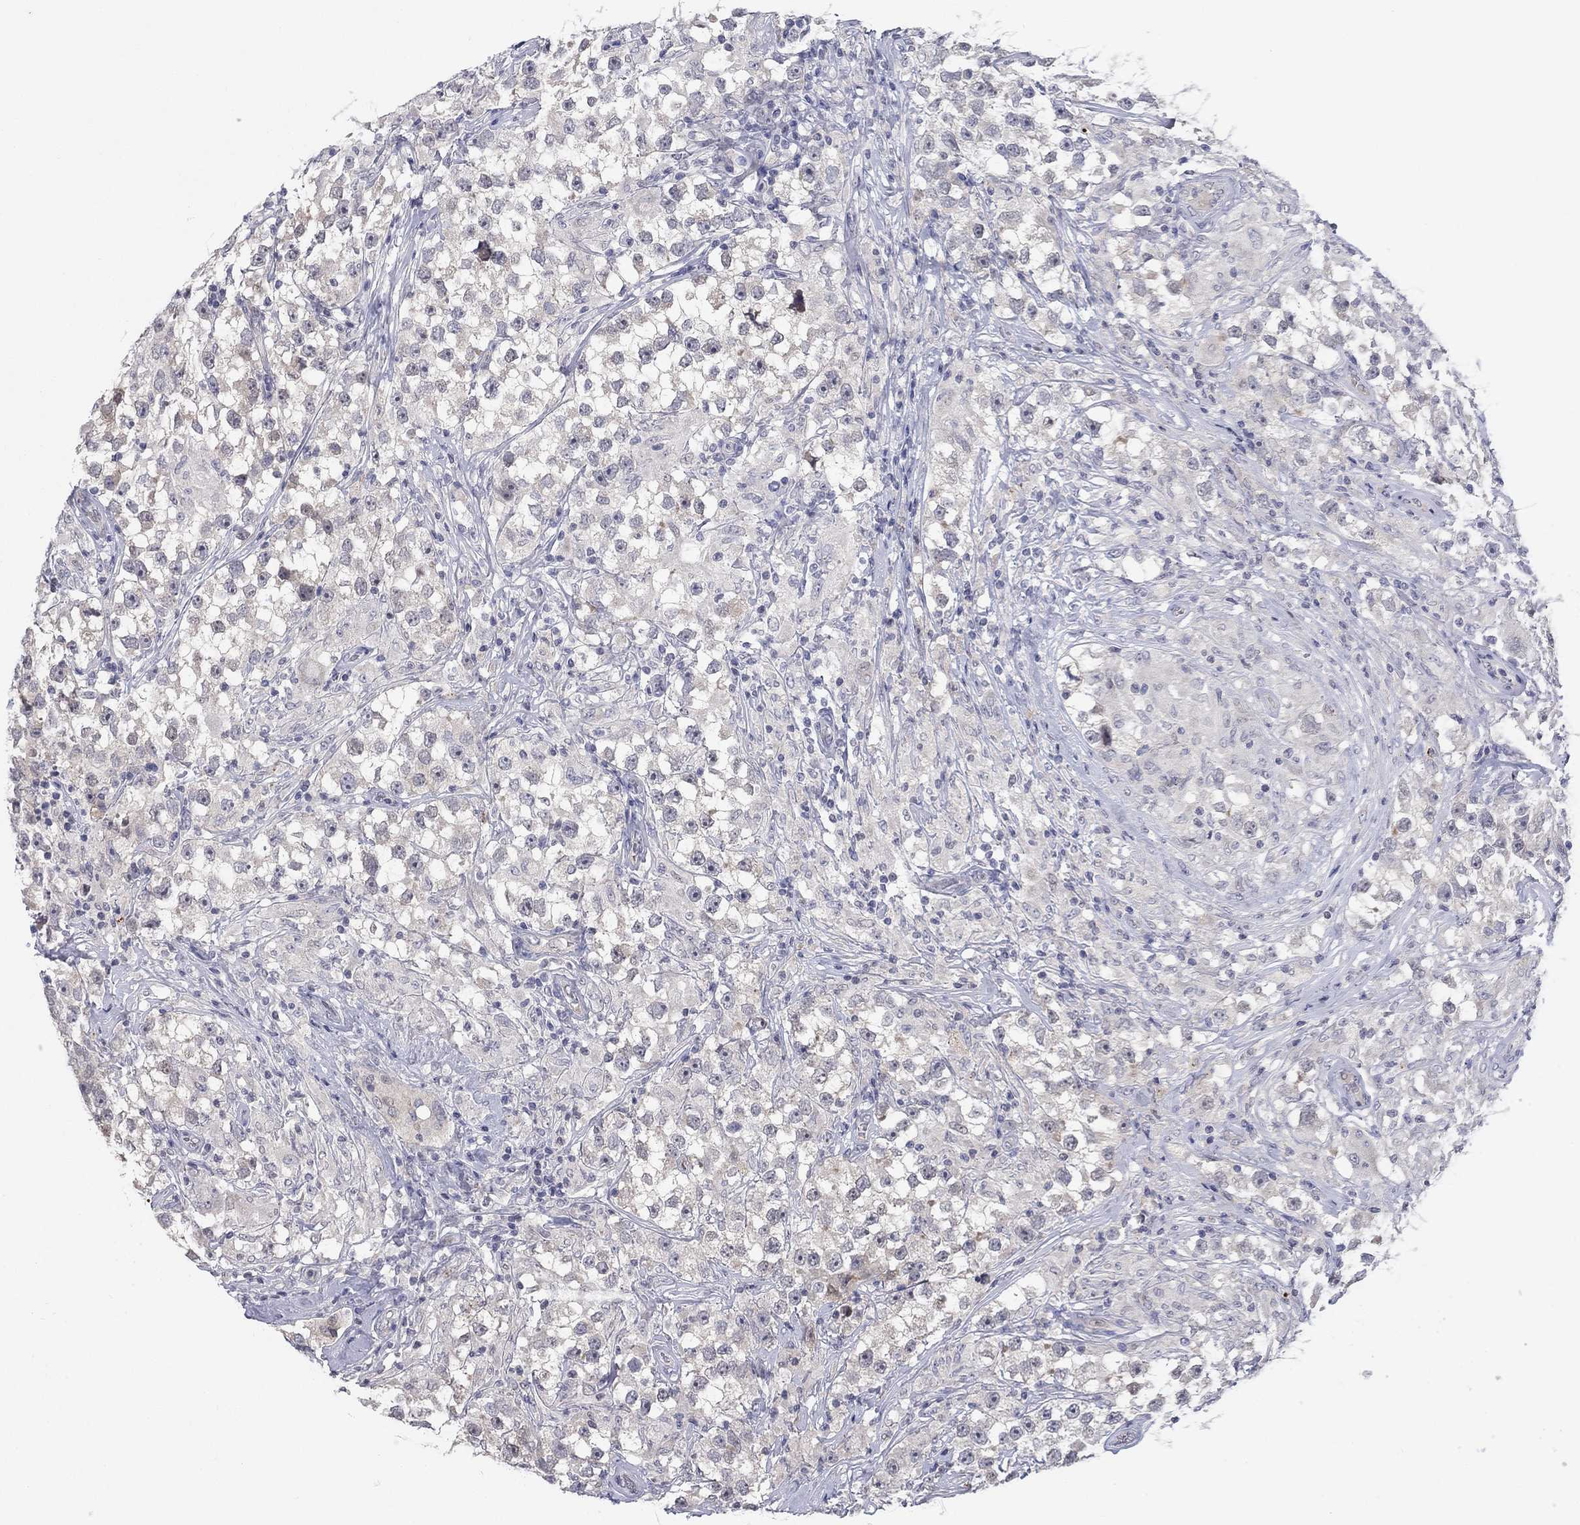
{"staining": {"intensity": "negative", "quantity": "none", "location": "none"}, "tissue": "testis cancer", "cell_type": "Tumor cells", "image_type": "cancer", "snomed": [{"axis": "morphology", "description": "Seminoma, NOS"}, {"axis": "topography", "description": "Testis"}], "caption": "Micrograph shows no protein positivity in tumor cells of seminoma (testis) tissue. The staining was performed using DAB (3,3'-diaminobenzidine) to visualize the protein expression in brown, while the nuclei were stained in blue with hematoxylin (Magnification: 20x).", "gene": "AMN1", "patient": {"sex": "male", "age": 46}}